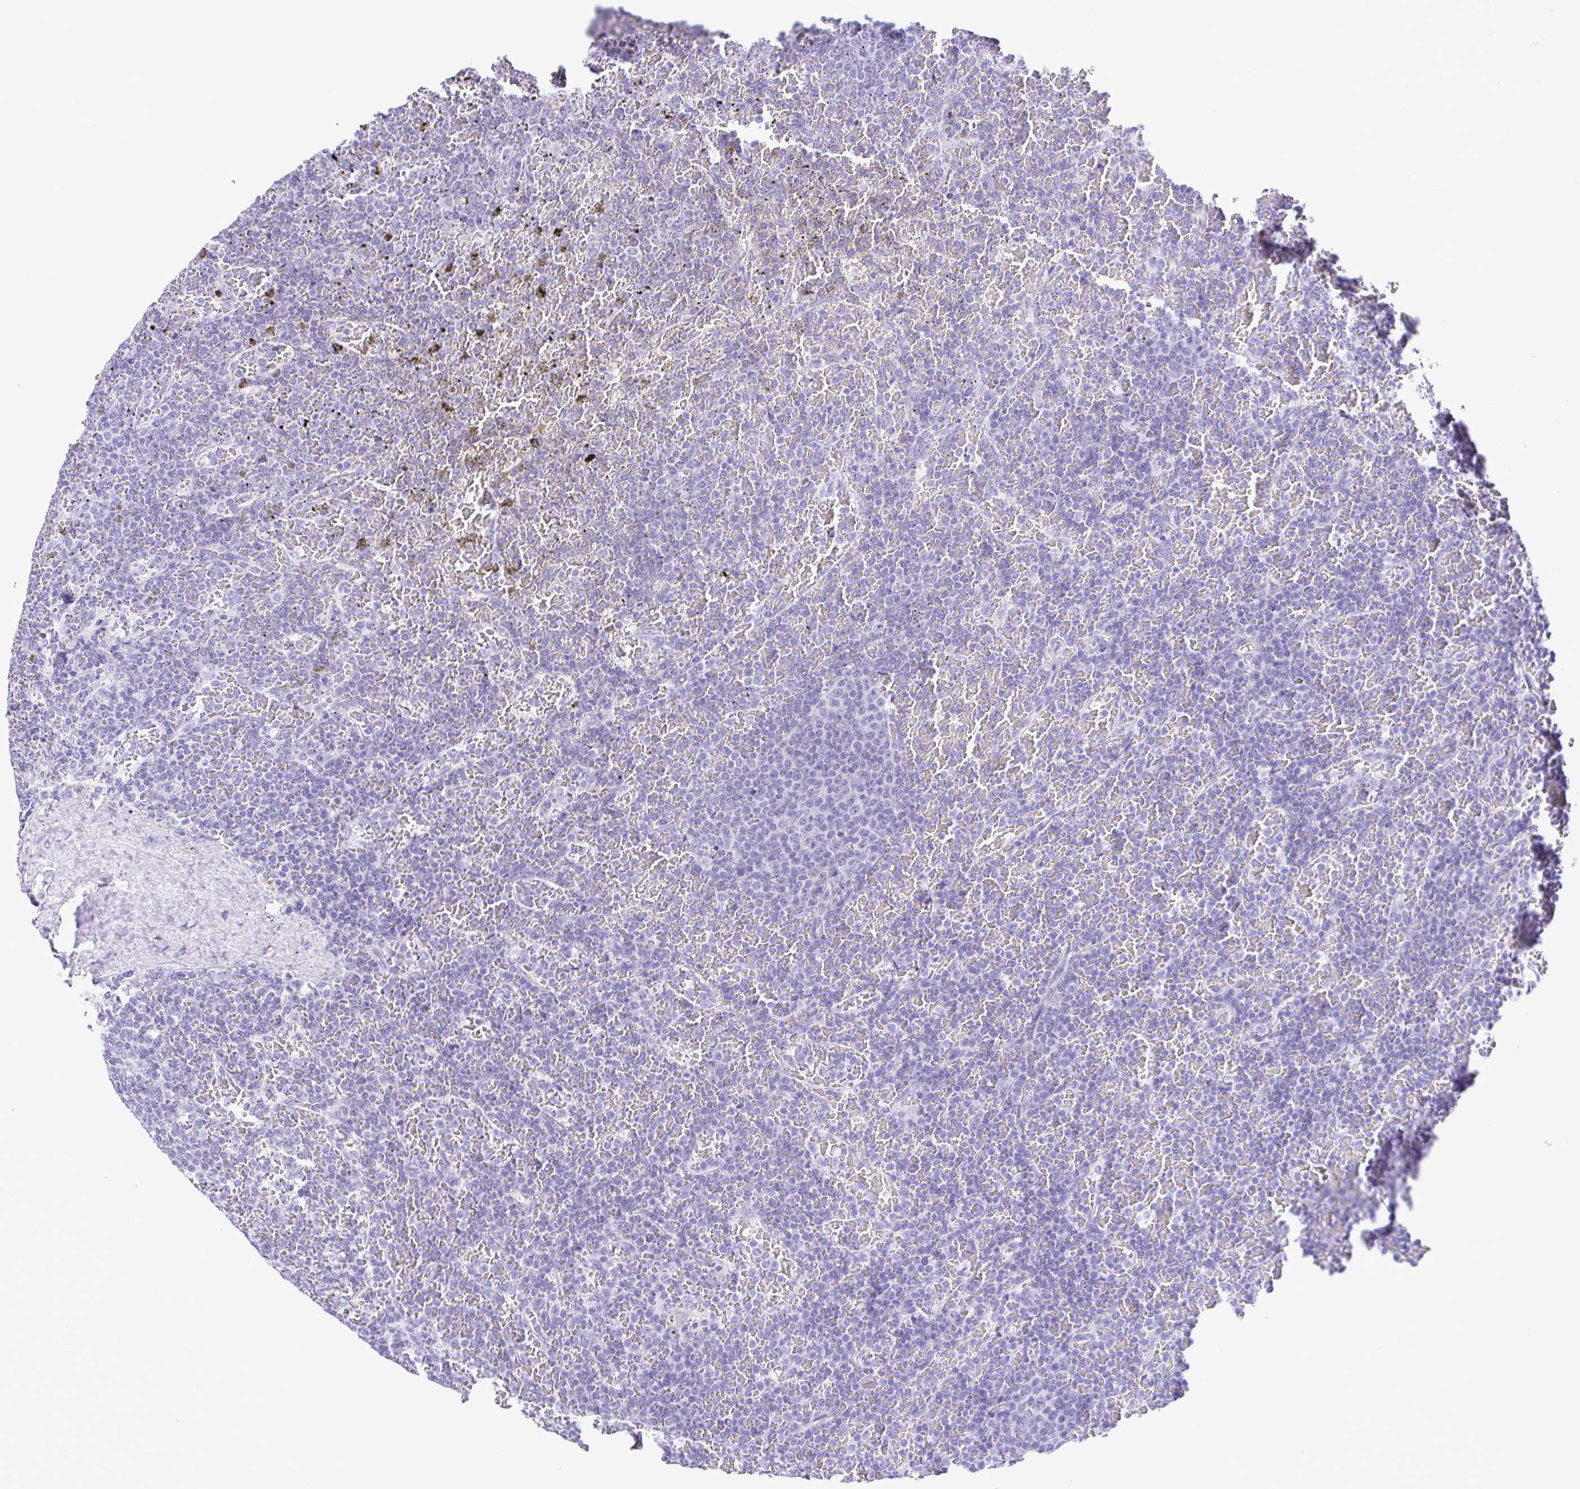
{"staining": {"intensity": "negative", "quantity": "none", "location": "none"}, "tissue": "lymphoma", "cell_type": "Tumor cells", "image_type": "cancer", "snomed": [{"axis": "morphology", "description": "Malignant lymphoma, non-Hodgkin's type, Low grade"}, {"axis": "topography", "description": "Spleen"}], "caption": "Immunohistochemistry image of neoplastic tissue: lymphoma stained with DAB displays no significant protein positivity in tumor cells.", "gene": "PAK3", "patient": {"sex": "female", "age": 77}}